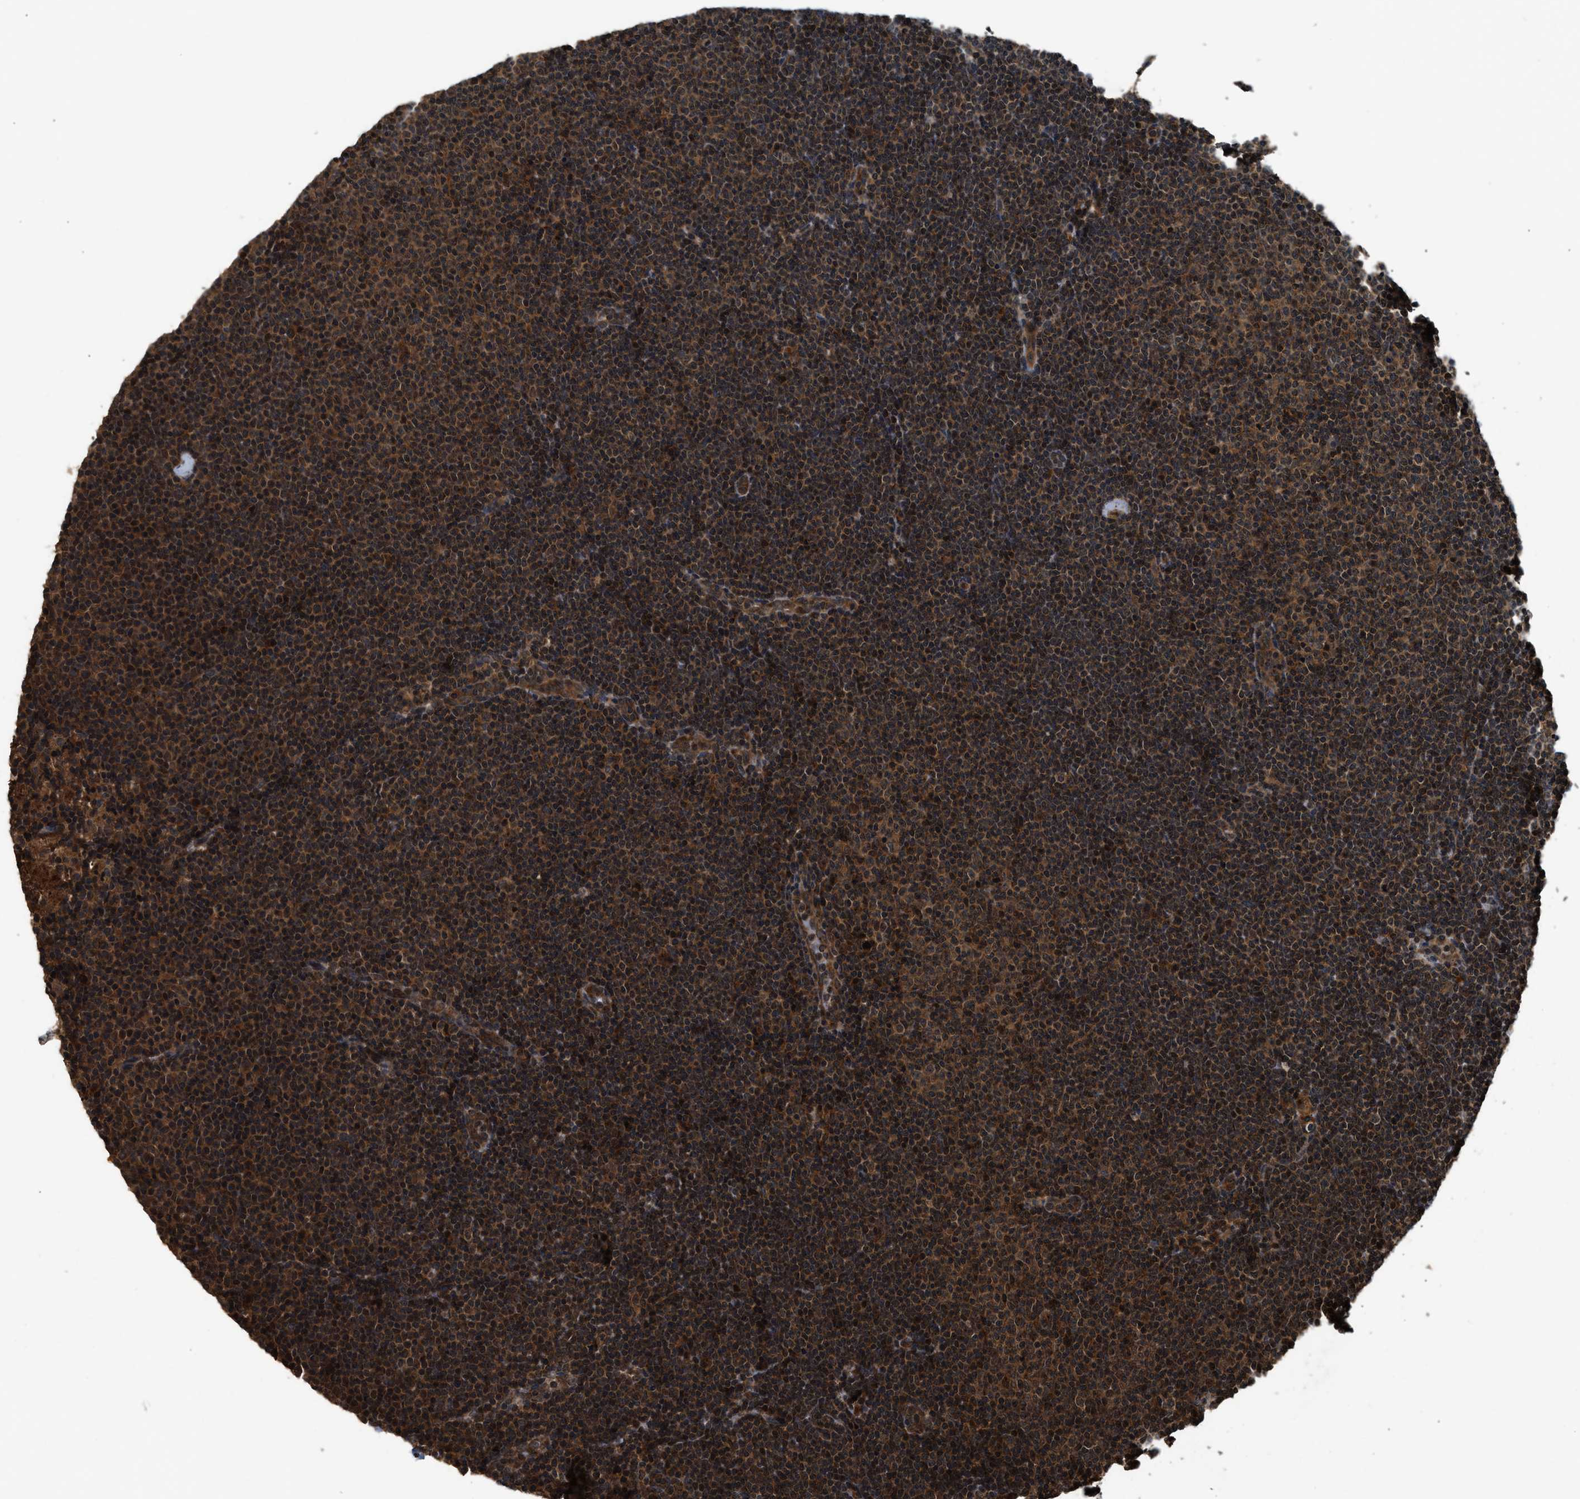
{"staining": {"intensity": "strong", "quantity": ">75%", "location": "cytoplasmic/membranous"}, "tissue": "lymphoma", "cell_type": "Tumor cells", "image_type": "cancer", "snomed": [{"axis": "morphology", "description": "Malignant lymphoma, non-Hodgkin's type, Low grade"}, {"axis": "topography", "description": "Lymph node"}], "caption": "Low-grade malignant lymphoma, non-Hodgkin's type stained with DAB immunohistochemistry (IHC) reveals high levels of strong cytoplasmic/membranous staining in about >75% of tumor cells.", "gene": "RPS6KB1", "patient": {"sex": "female", "age": 53}}